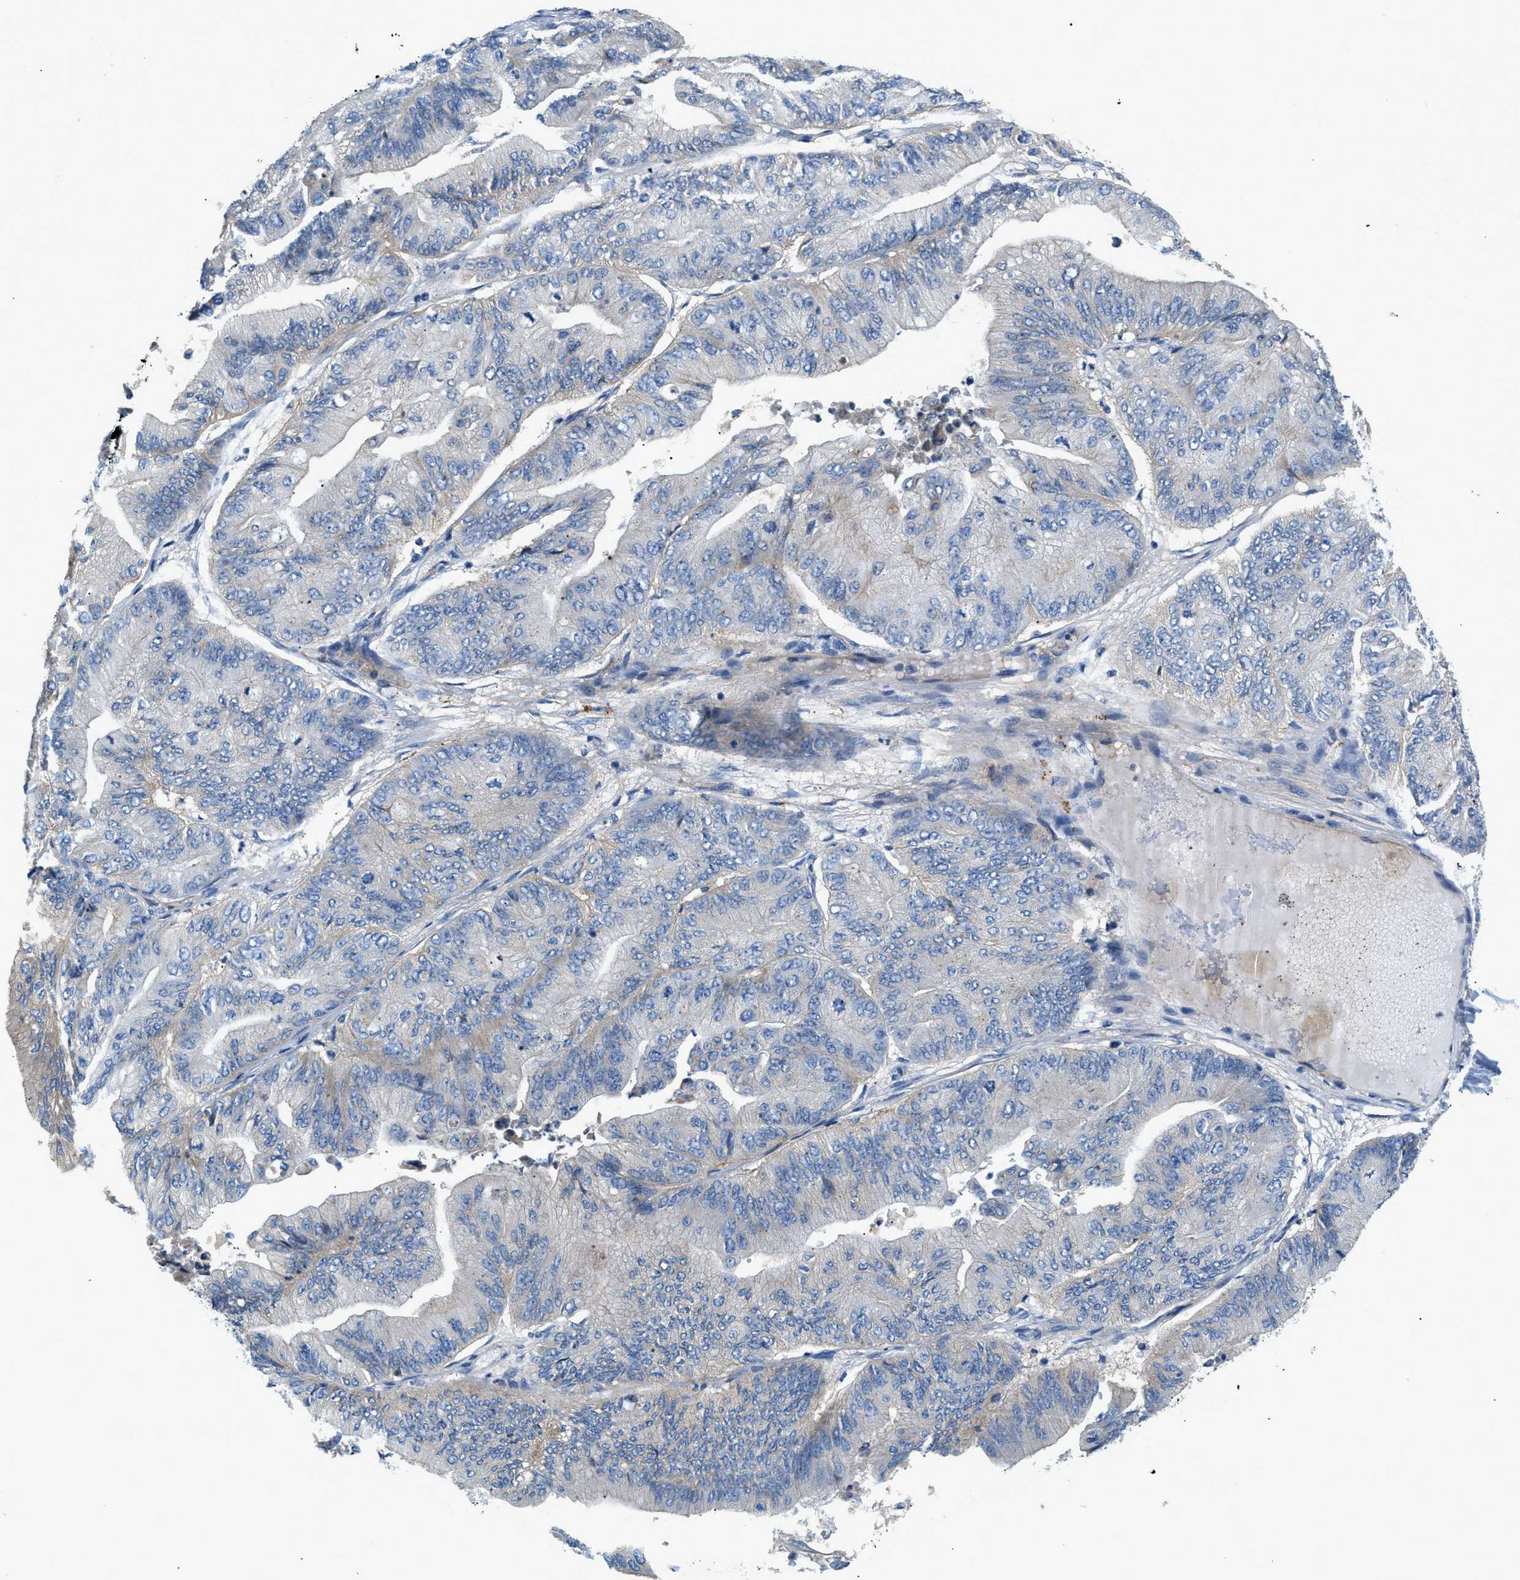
{"staining": {"intensity": "weak", "quantity": "<25%", "location": "cytoplasmic/membranous"}, "tissue": "ovarian cancer", "cell_type": "Tumor cells", "image_type": "cancer", "snomed": [{"axis": "morphology", "description": "Cystadenocarcinoma, mucinous, NOS"}, {"axis": "topography", "description": "Ovary"}], "caption": "The micrograph exhibits no significant staining in tumor cells of ovarian cancer.", "gene": "ORAI1", "patient": {"sex": "female", "age": 61}}